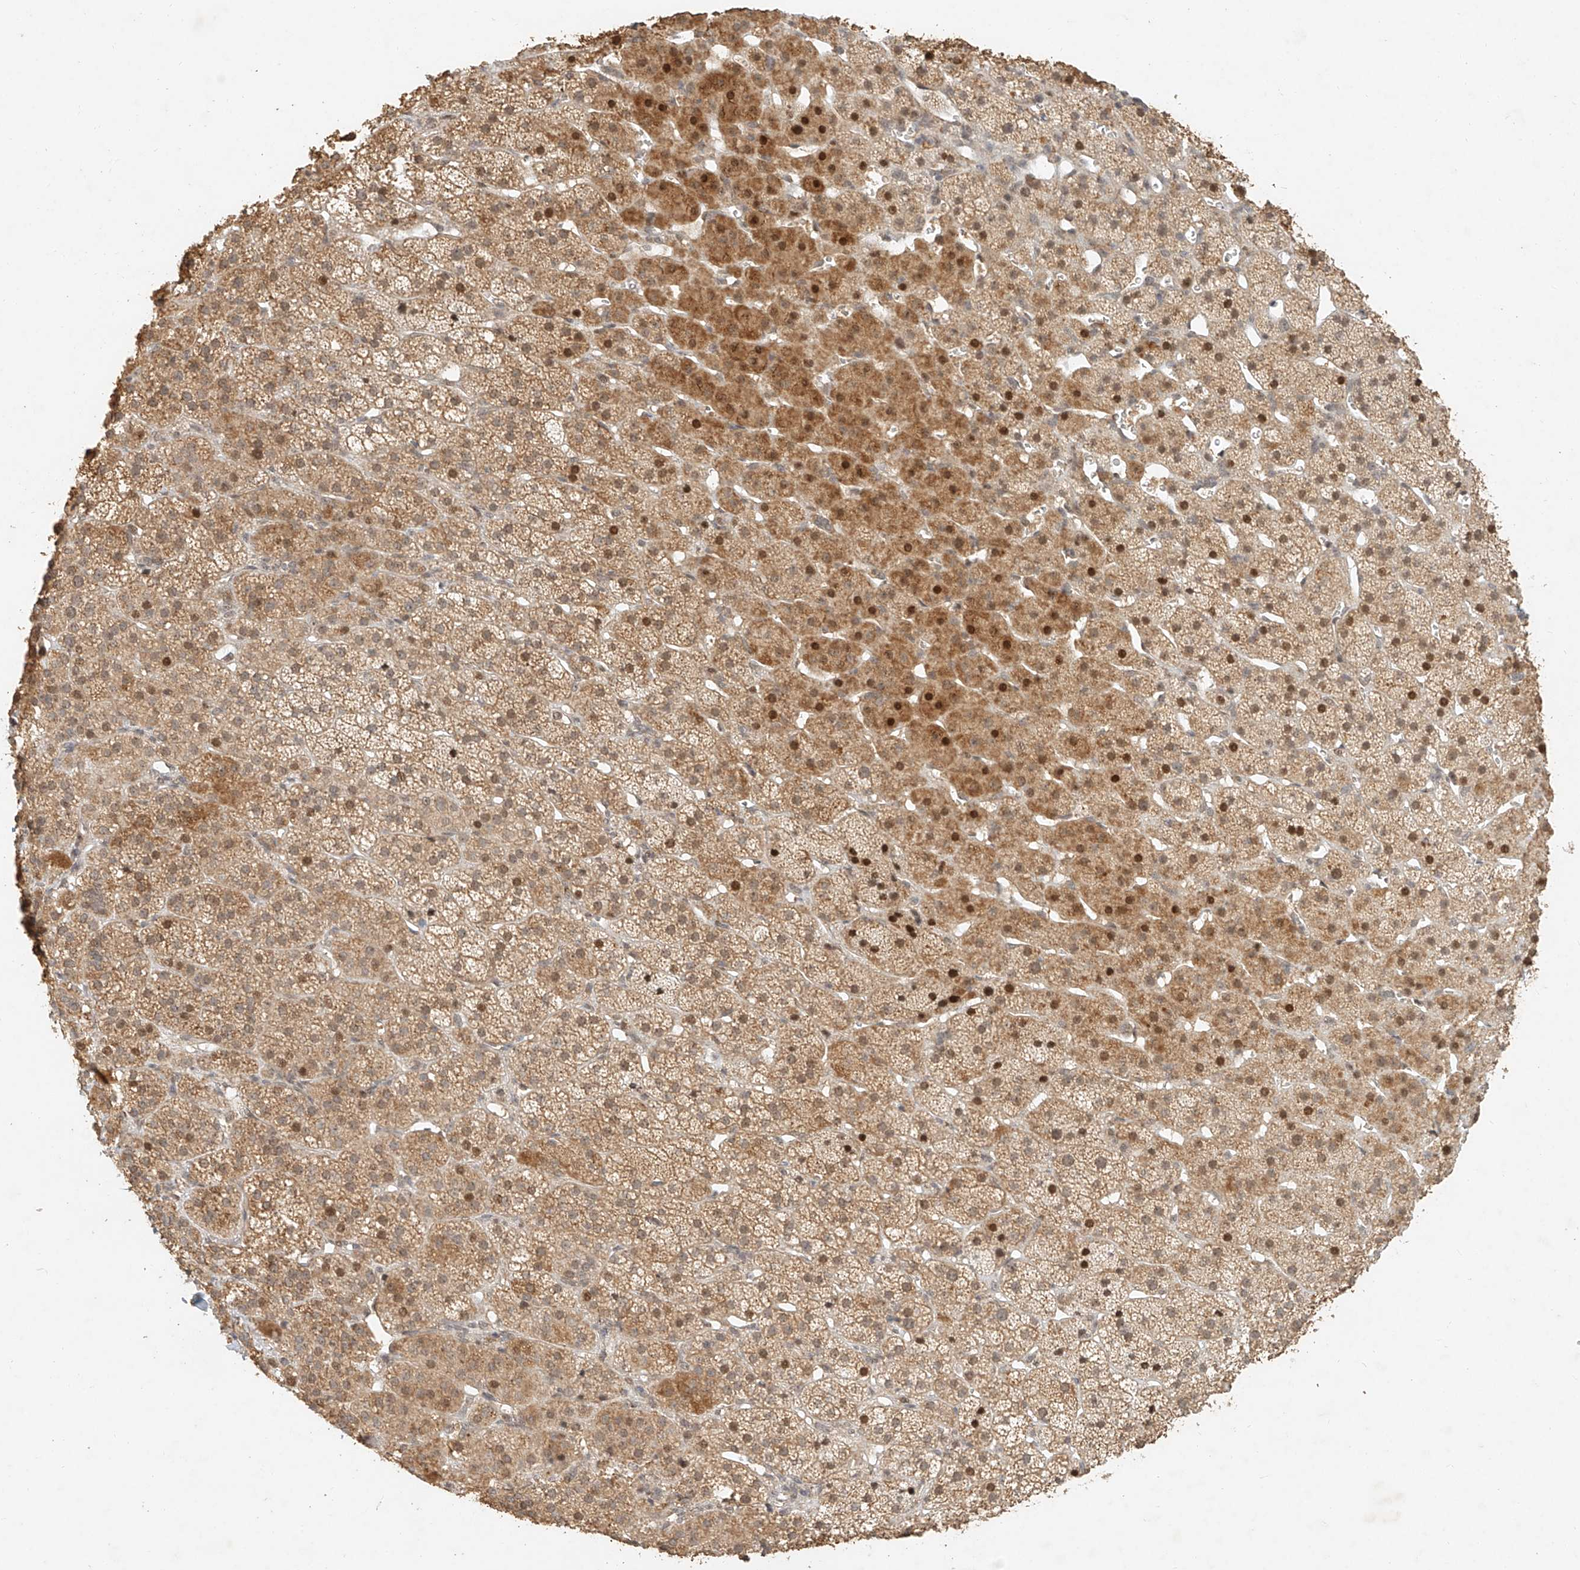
{"staining": {"intensity": "moderate", "quantity": ">75%", "location": "cytoplasmic/membranous,nuclear"}, "tissue": "adrenal gland", "cell_type": "Glandular cells", "image_type": "normal", "snomed": [{"axis": "morphology", "description": "Normal tissue, NOS"}, {"axis": "topography", "description": "Adrenal gland"}], "caption": "Brown immunohistochemical staining in benign human adrenal gland displays moderate cytoplasmic/membranous,nuclear expression in approximately >75% of glandular cells.", "gene": "CXorf58", "patient": {"sex": "female", "age": 57}}